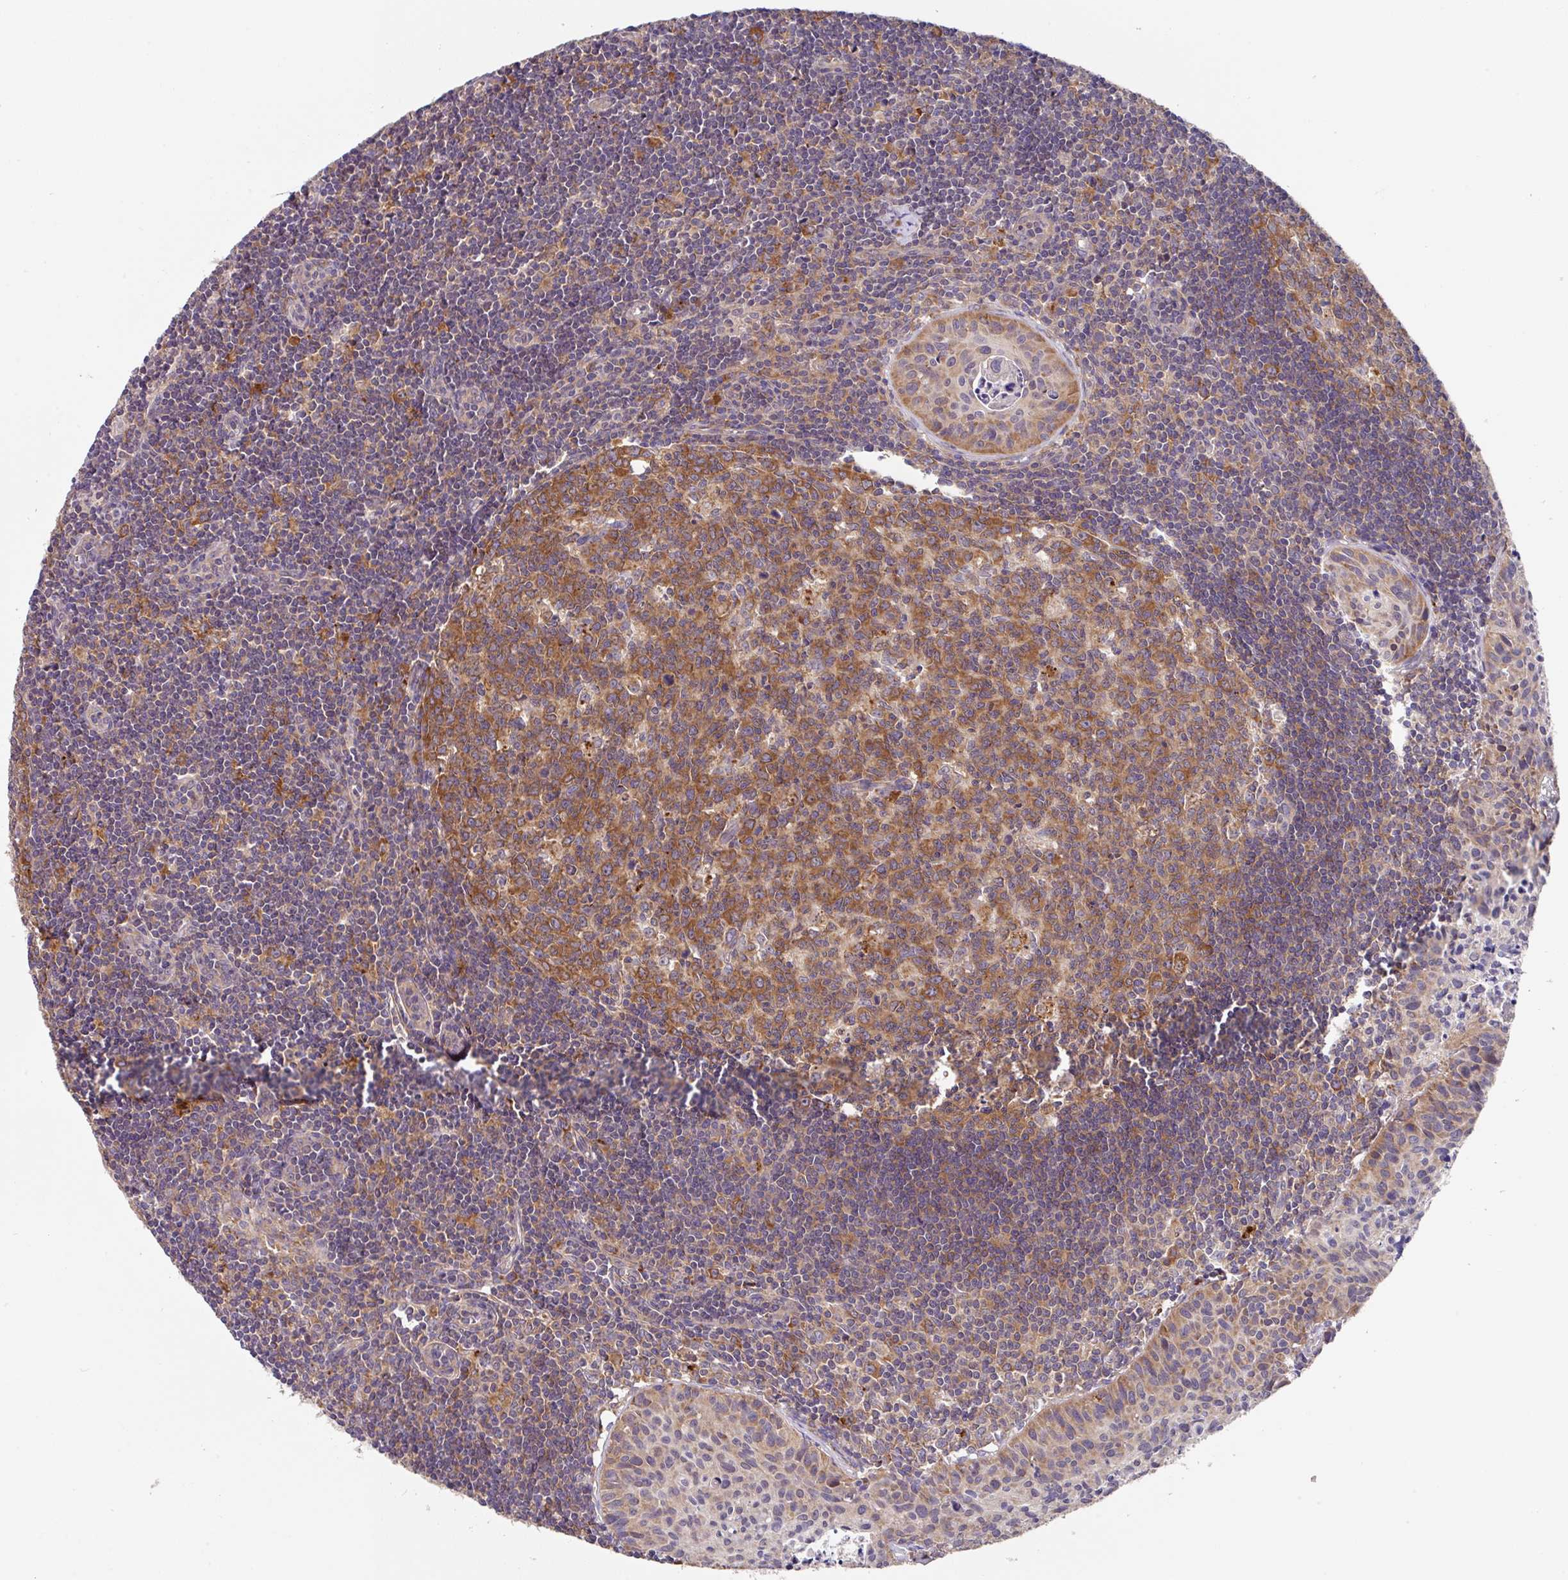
{"staining": {"intensity": "moderate", "quantity": ">75%", "location": "cytoplasmic/membranous"}, "tissue": "lymph node", "cell_type": "Germinal center cells", "image_type": "normal", "snomed": [{"axis": "morphology", "description": "Normal tissue, NOS"}, {"axis": "topography", "description": "Lymph node"}], "caption": "Immunohistochemistry (DAB) staining of benign lymph node exhibits moderate cytoplasmic/membranous protein staining in approximately >75% of germinal center cells. The staining was performed using DAB (3,3'-diaminobenzidine) to visualize the protein expression in brown, while the nuclei were stained in blue with hematoxylin (Magnification: 20x).", "gene": "EIF4B", "patient": {"sex": "female", "age": 29}}